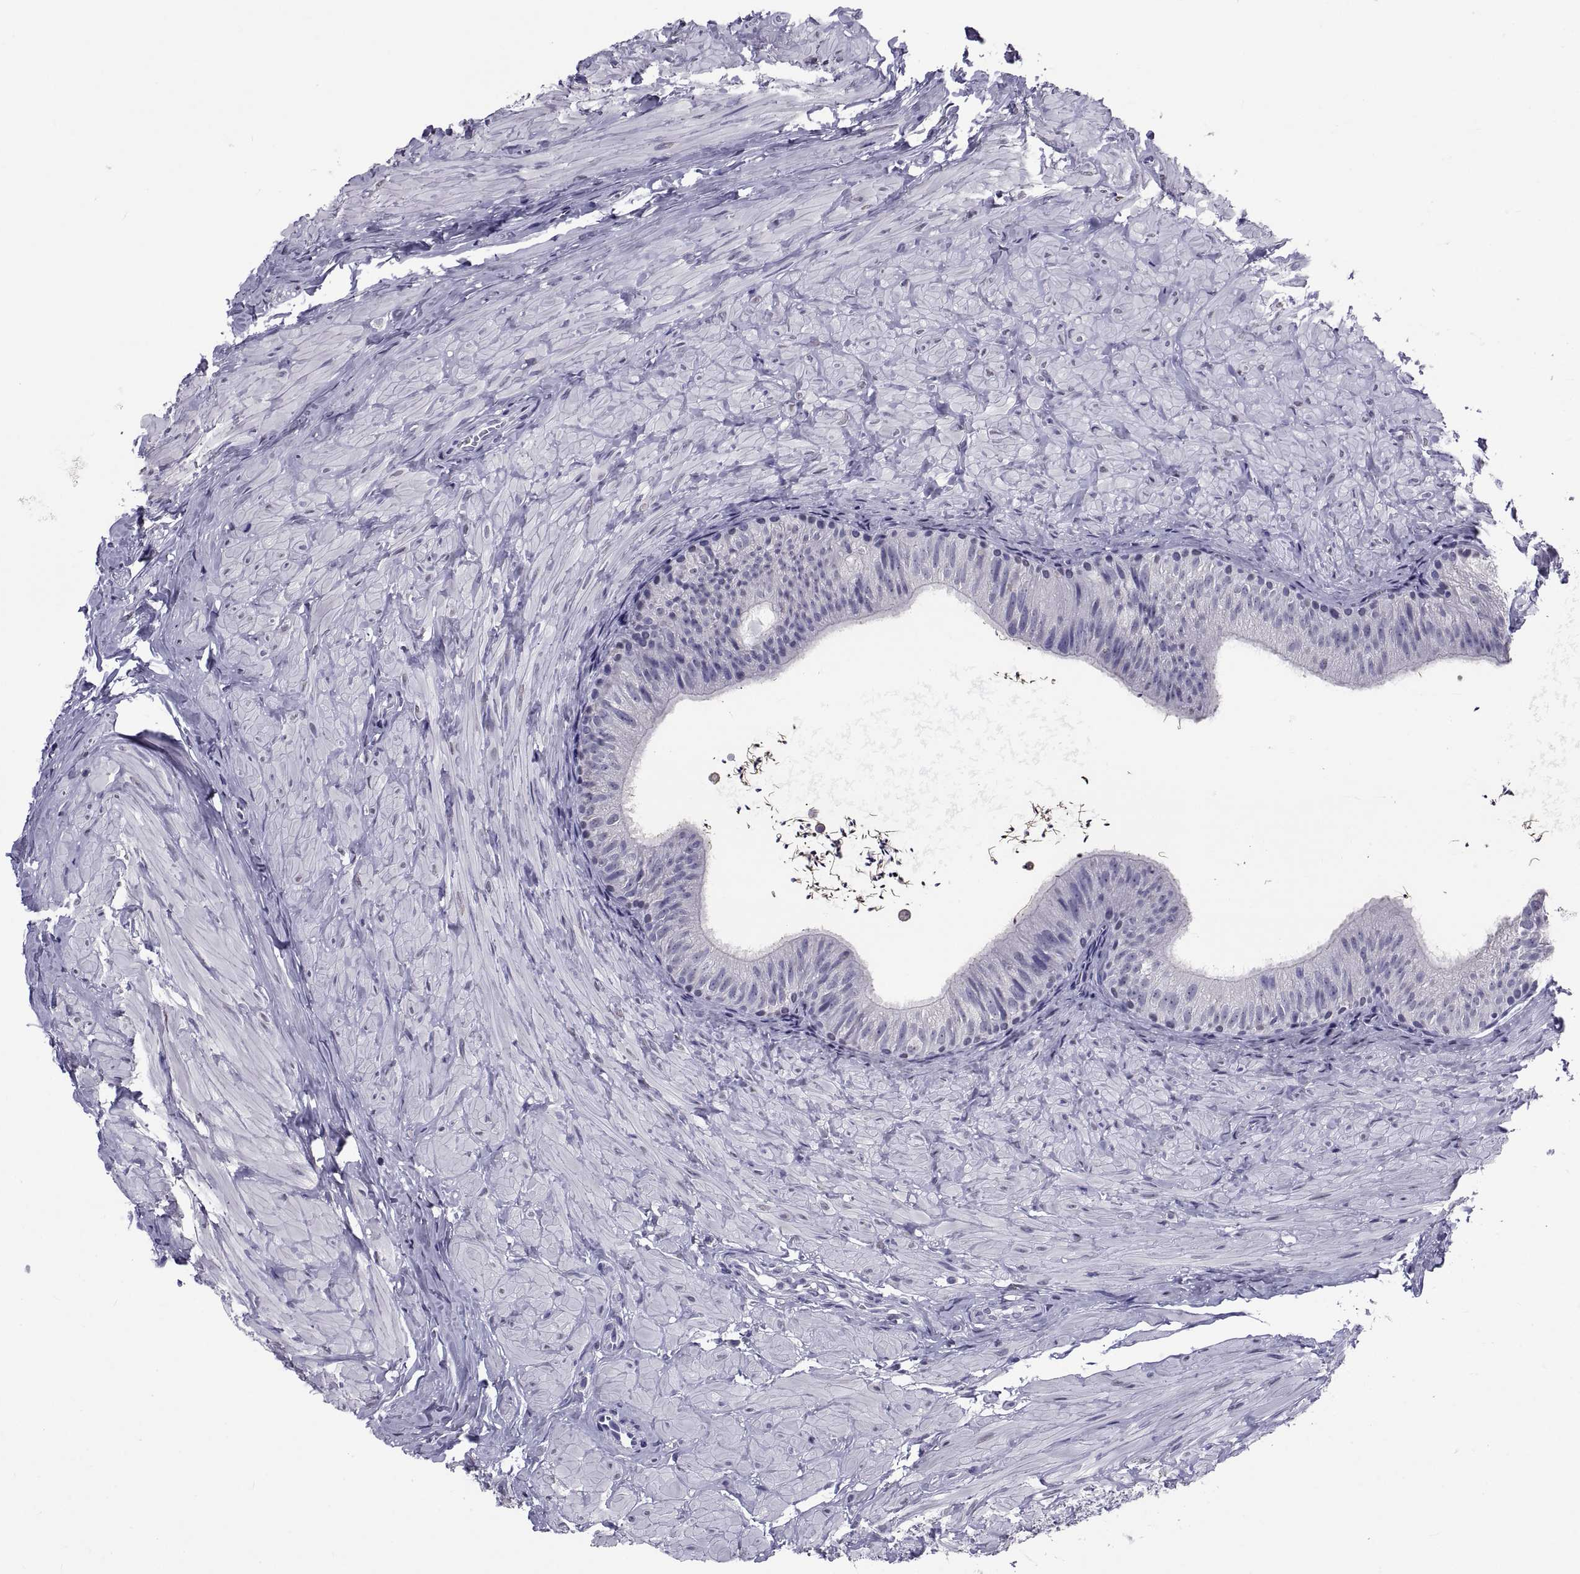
{"staining": {"intensity": "negative", "quantity": "none", "location": "none"}, "tissue": "epididymis", "cell_type": "Glandular cells", "image_type": "normal", "snomed": [{"axis": "morphology", "description": "Normal tissue, NOS"}, {"axis": "topography", "description": "Epididymis"}], "caption": "Human epididymis stained for a protein using immunohistochemistry exhibits no positivity in glandular cells.", "gene": "TGFBR3L", "patient": {"sex": "male", "age": 32}}